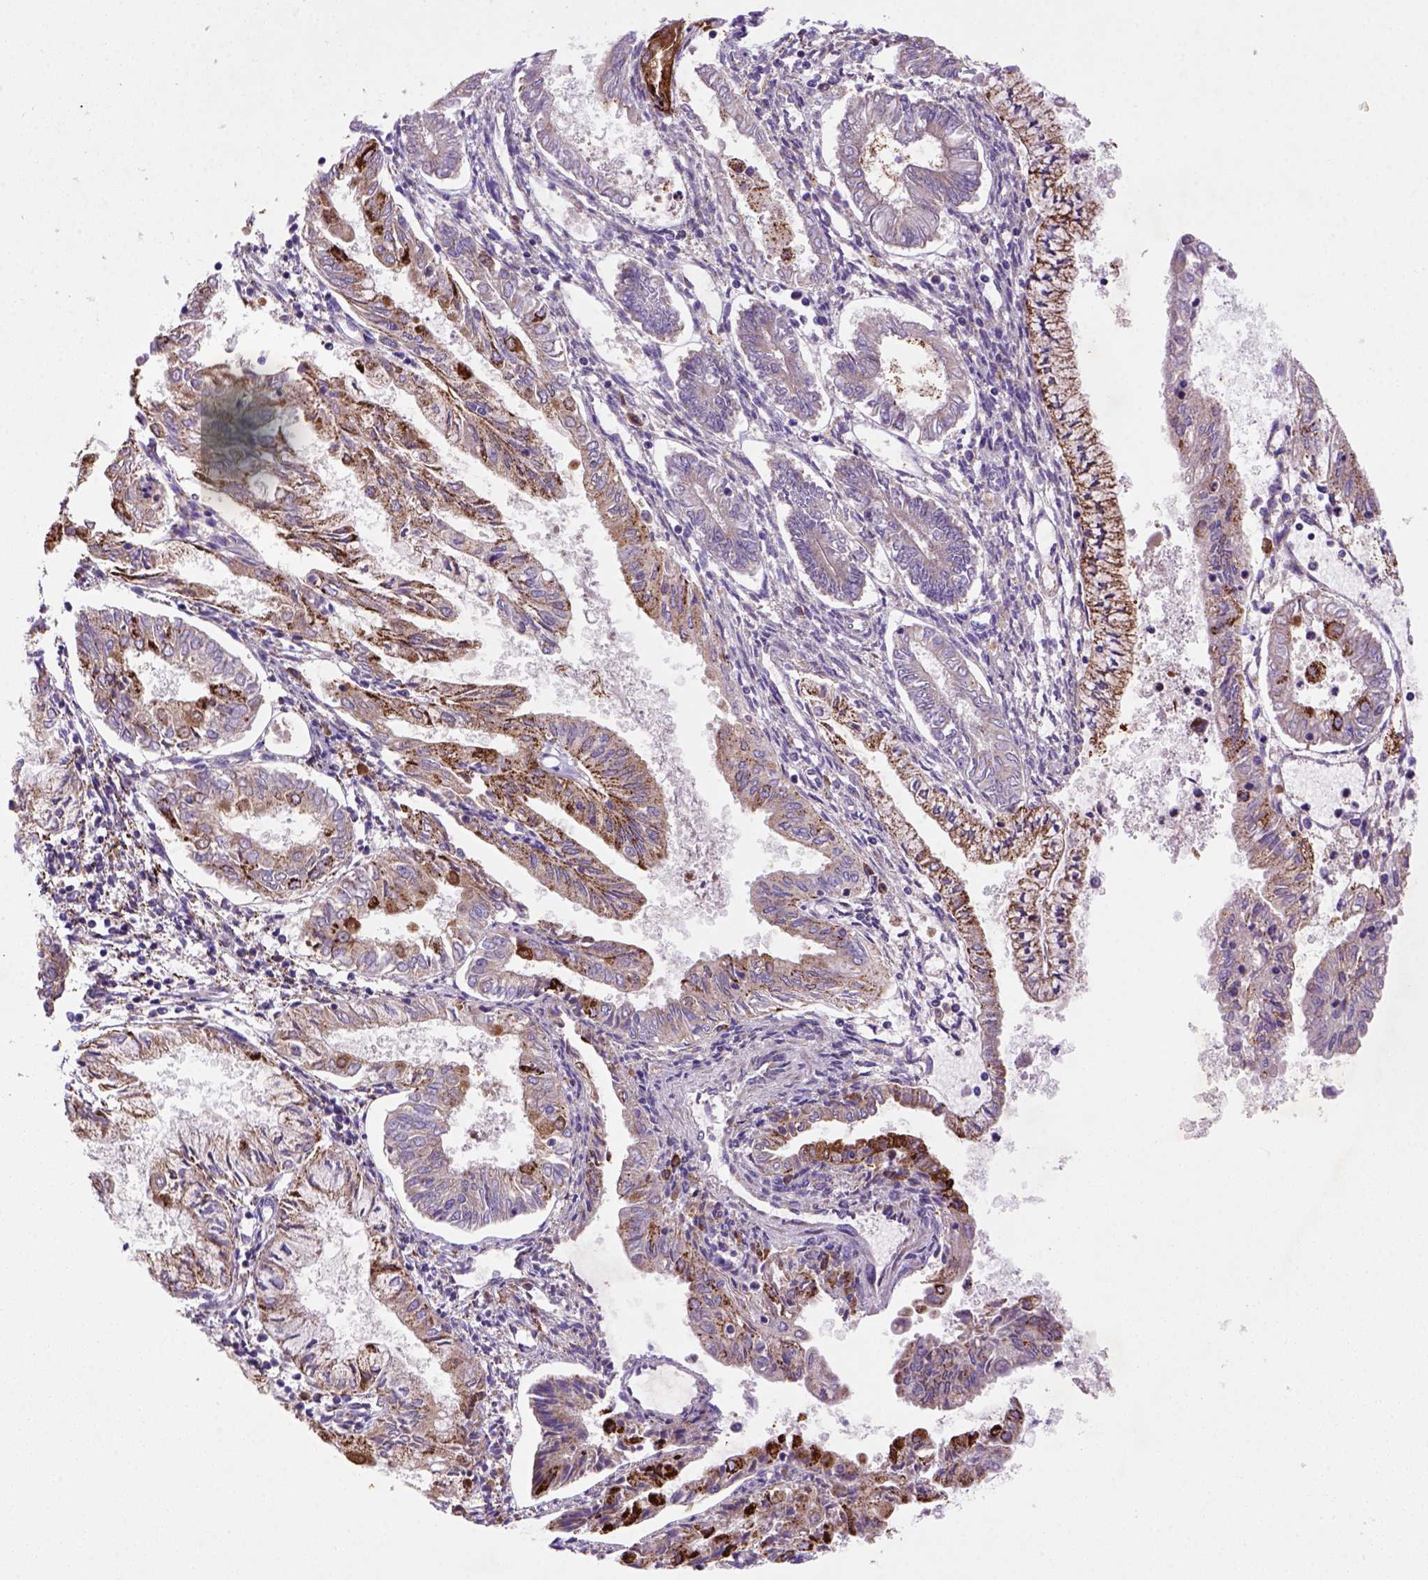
{"staining": {"intensity": "moderate", "quantity": "25%-75%", "location": "cytoplasmic/membranous"}, "tissue": "endometrial cancer", "cell_type": "Tumor cells", "image_type": "cancer", "snomed": [{"axis": "morphology", "description": "Adenocarcinoma, NOS"}, {"axis": "topography", "description": "Endometrium"}], "caption": "Tumor cells show medium levels of moderate cytoplasmic/membranous staining in approximately 25%-75% of cells in human endometrial cancer. (Stains: DAB in brown, nuclei in blue, Microscopy: brightfield microscopy at high magnification).", "gene": "FZD7", "patient": {"sex": "female", "age": 68}}